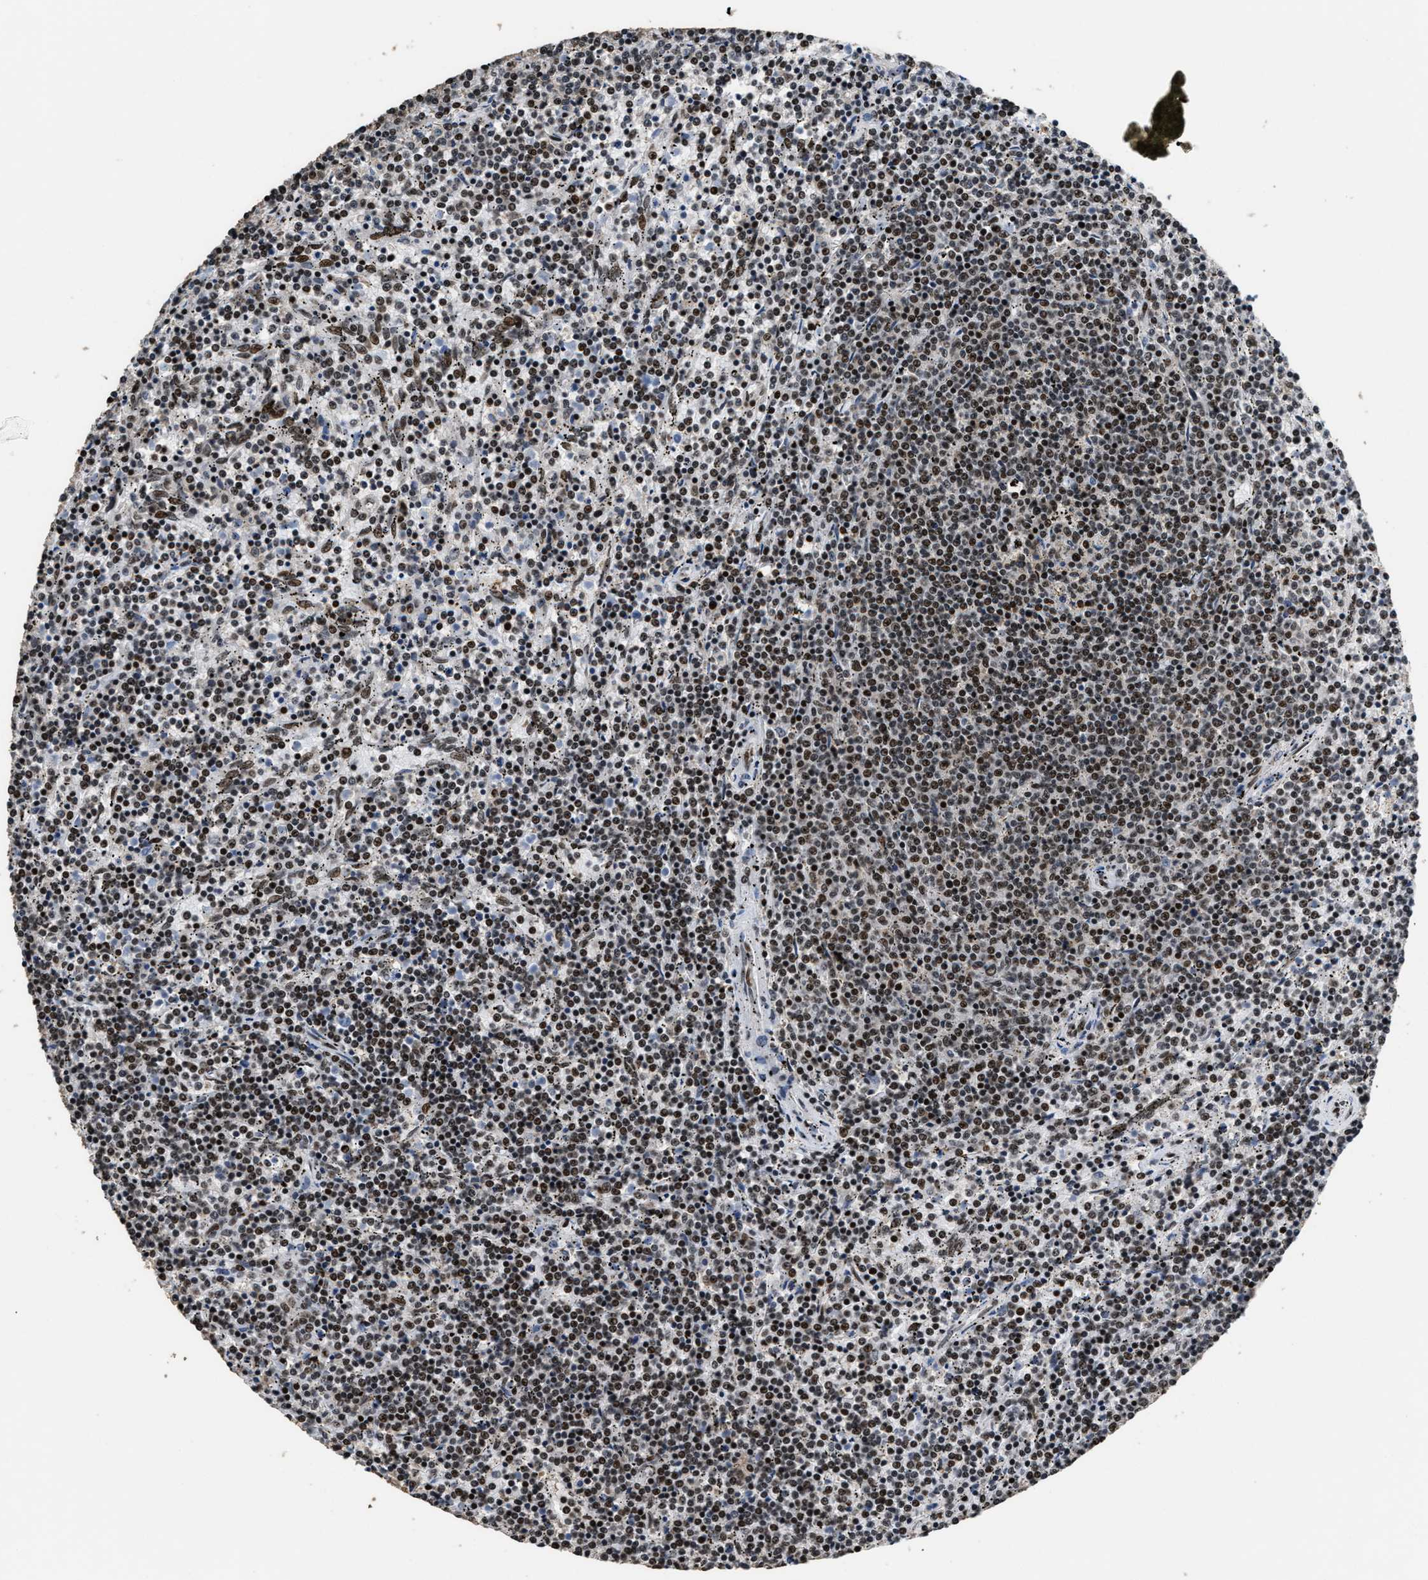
{"staining": {"intensity": "moderate", "quantity": ">75%", "location": "nuclear"}, "tissue": "lymphoma", "cell_type": "Tumor cells", "image_type": "cancer", "snomed": [{"axis": "morphology", "description": "Malignant lymphoma, non-Hodgkin's type, Low grade"}, {"axis": "topography", "description": "Spleen"}], "caption": "This image demonstrates malignant lymphoma, non-Hodgkin's type (low-grade) stained with immunohistochemistry to label a protein in brown. The nuclear of tumor cells show moderate positivity for the protein. Nuclei are counter-stained blue.", "gene": "RAD21", "patient": {"sex": "female", "age": 50}}